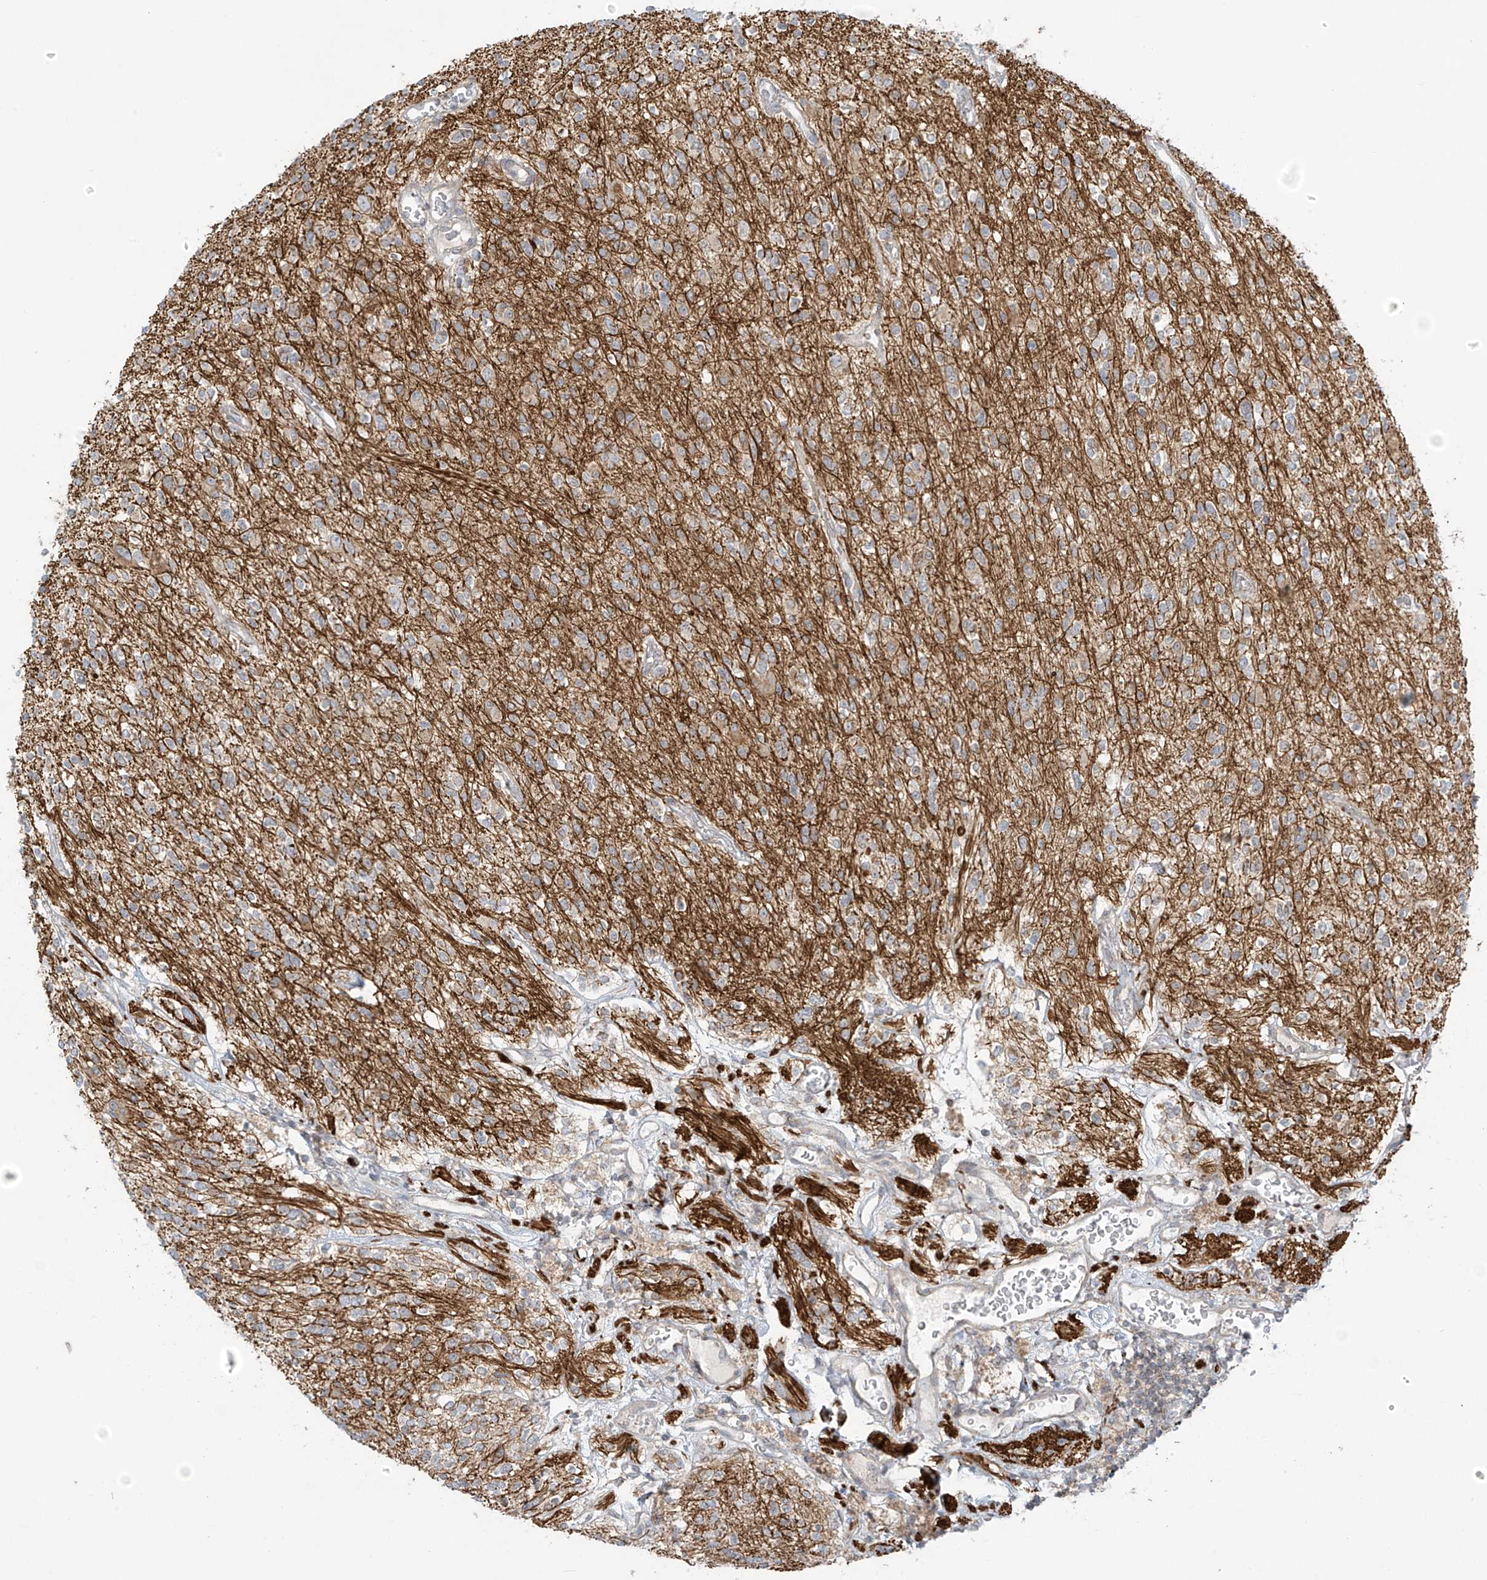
{"staining": {"intensity": "negative", "quantity": "none", "location": "none"}, "tissue": "glioma", "cell_type": "Tumor cells", "image_type": "cancer", "snomed": [{"axis": "morphology", "description": "Glioma, malignant, High grade"}, {"axis": "topography", "description": "Brain"}], "caption": "Human malignant high-grade glioma stained for a protein using IHC shows no expression in tumor cells.", "gene": "HDDC2", "patient": {"sex": "male", "age": 34}}